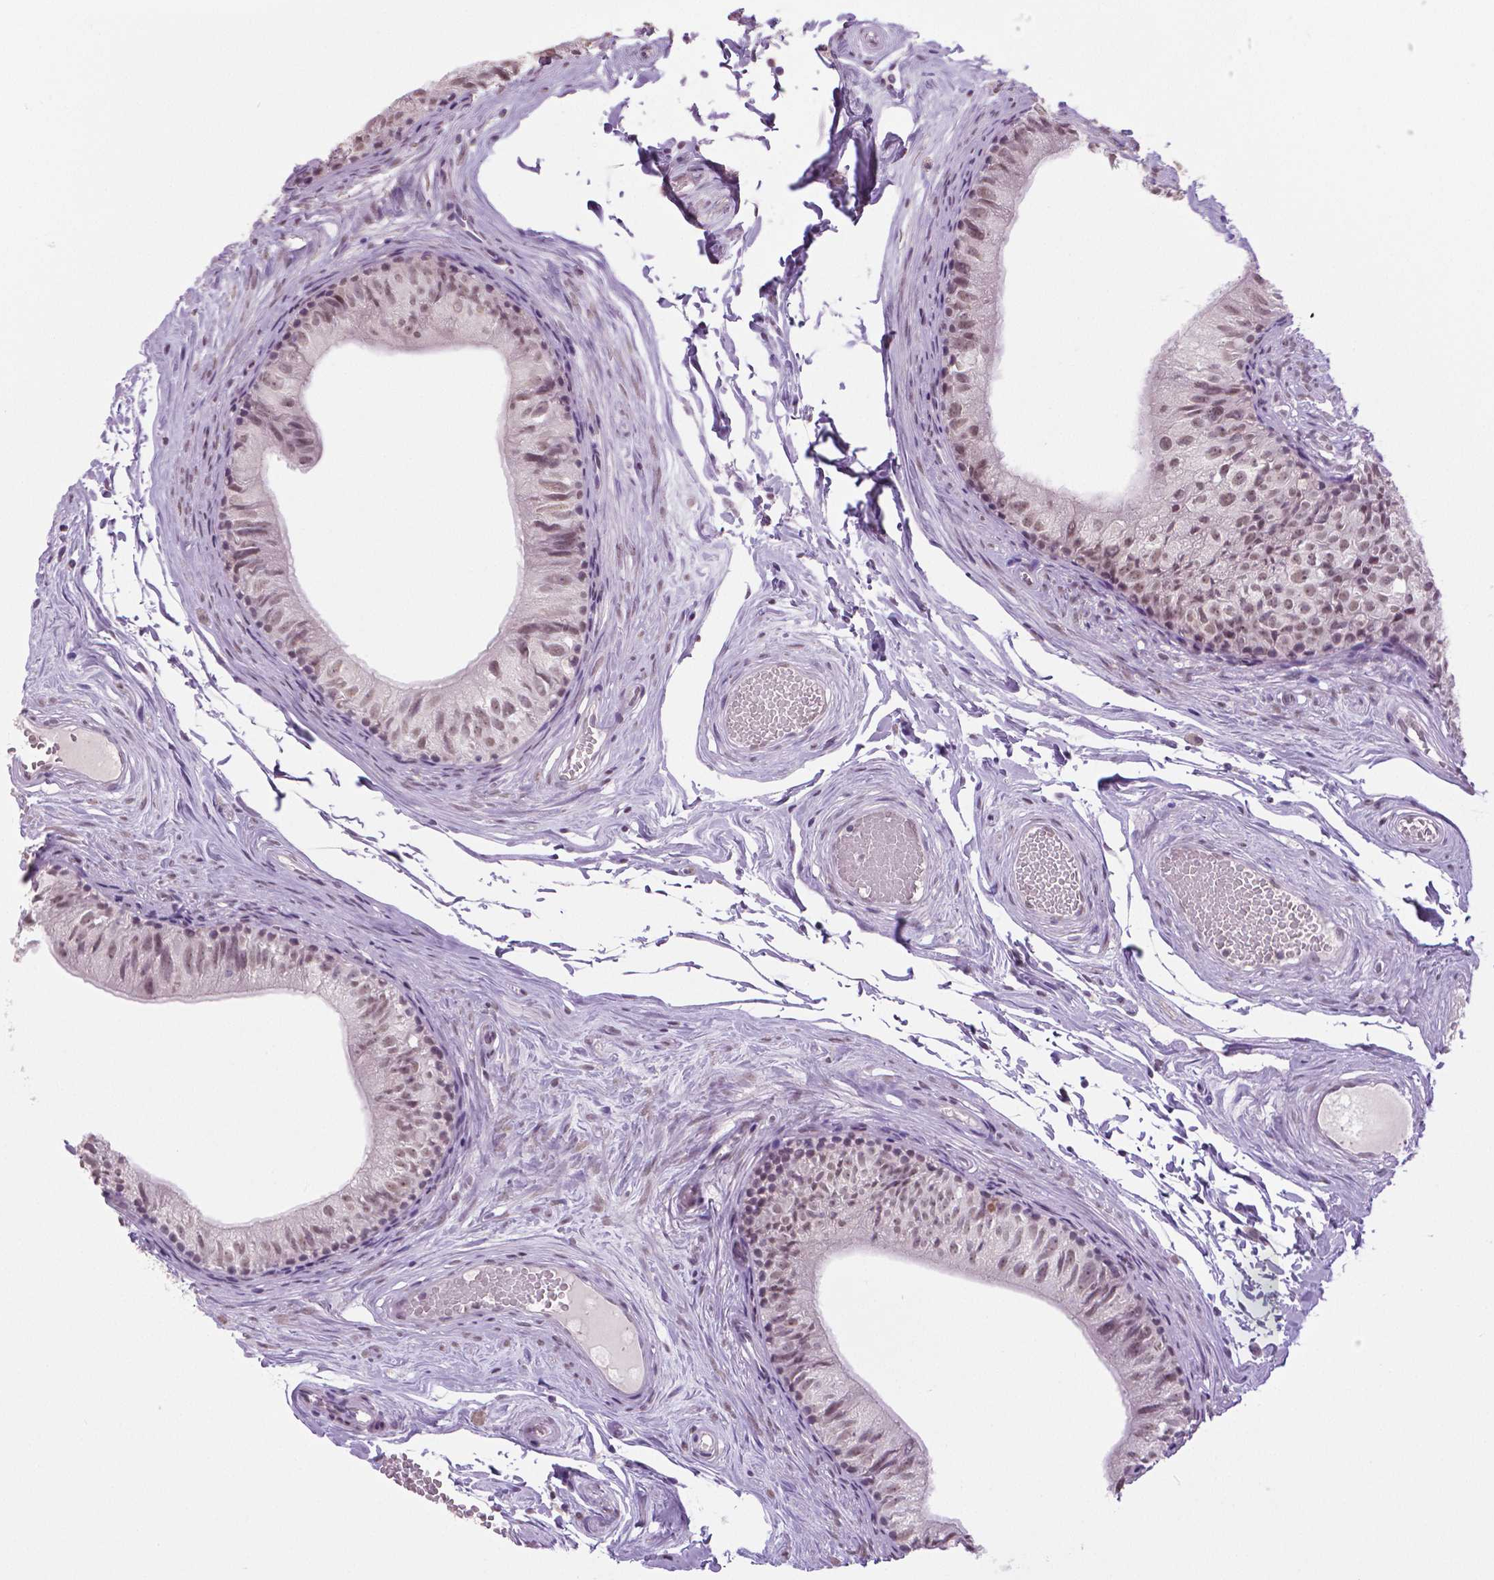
{"staining": {"intensity": "weak", "quantity": ">75%", "location": "nuclear"}, "tissue": "epididymis", "cell_type": "Glandular cells", "image_type": "normal", "snomed": [{"axis": "morphology", "description": "Normal tissue, NOS"}, {"axis": "topography", "description": "Epididymis"}], "caption": "Glandular cells reveal low levels of weak nuclear positivity in approximately >75% of cells in normal epididymis. (DAB (3,3'-diaminobenzidine) IHC with brightfield microscopy, high magnification).", "gene": "IGF2BP1", "patient": {"sex": "male", "age": 45}}